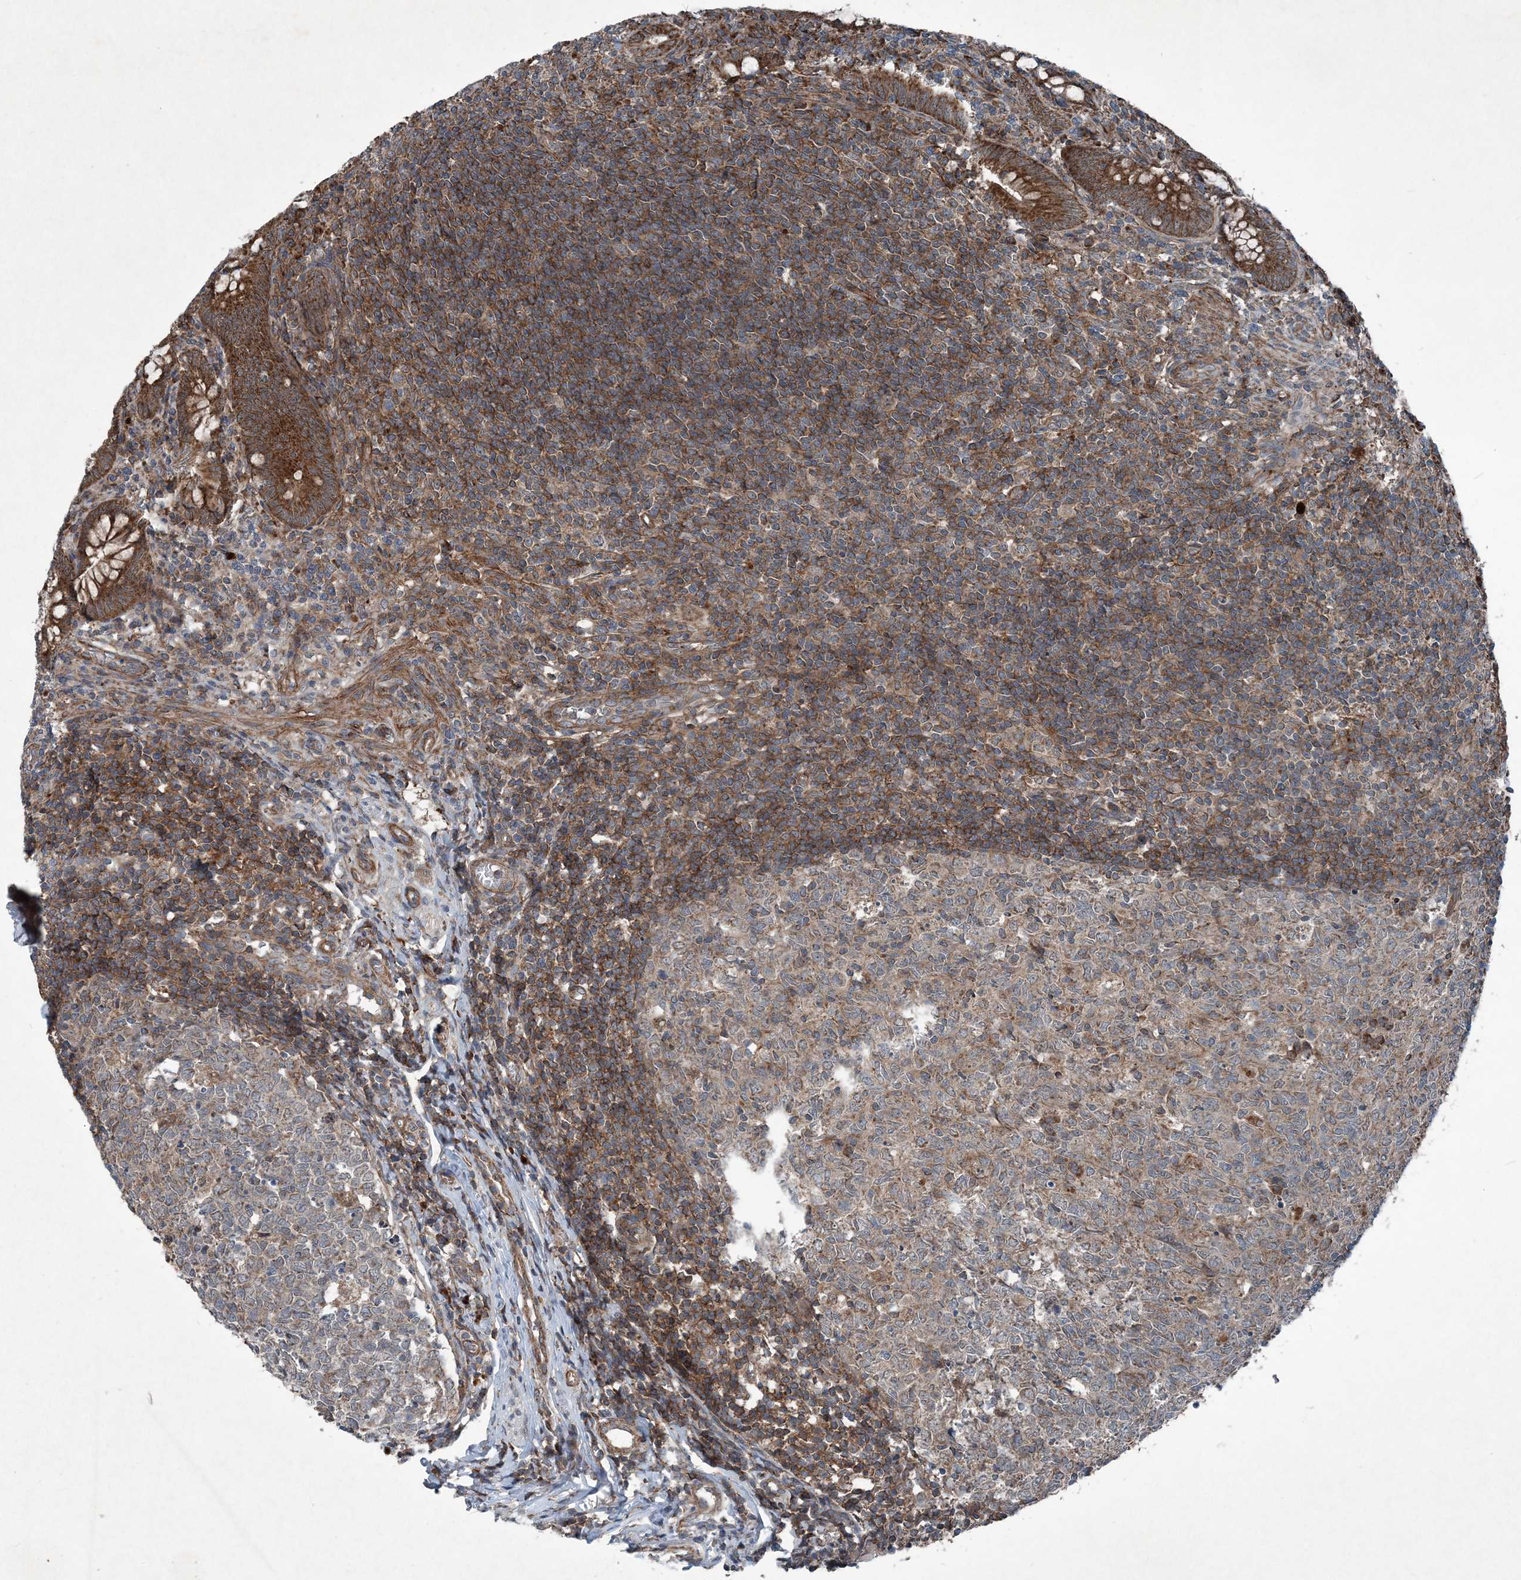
{"staining": {"intensity": "moderate", "quantity": ">75%", "location": "cytoplasmic/membranous"}, "tissue": "appendix", "cell_type": "Glandular cells", "image_type": "normal", "snomed": [{"axis": "morphology", "description": "Normal tissue, NOS"}, {"axis": "topography", "description": "Appendix"}], "caption": "IHC histopathology image of unremarkable appendix: appendix stained using immunohistochemistry (IHC) exhibits medium levels of moderate protein expression localized specifically in the cytoplasmic/membranous of glandular cells, appearing as a cytoplasmic/membranous brown color.", "gene": "NDUFA2", "patient": {"sex": "male", "age": 14}}